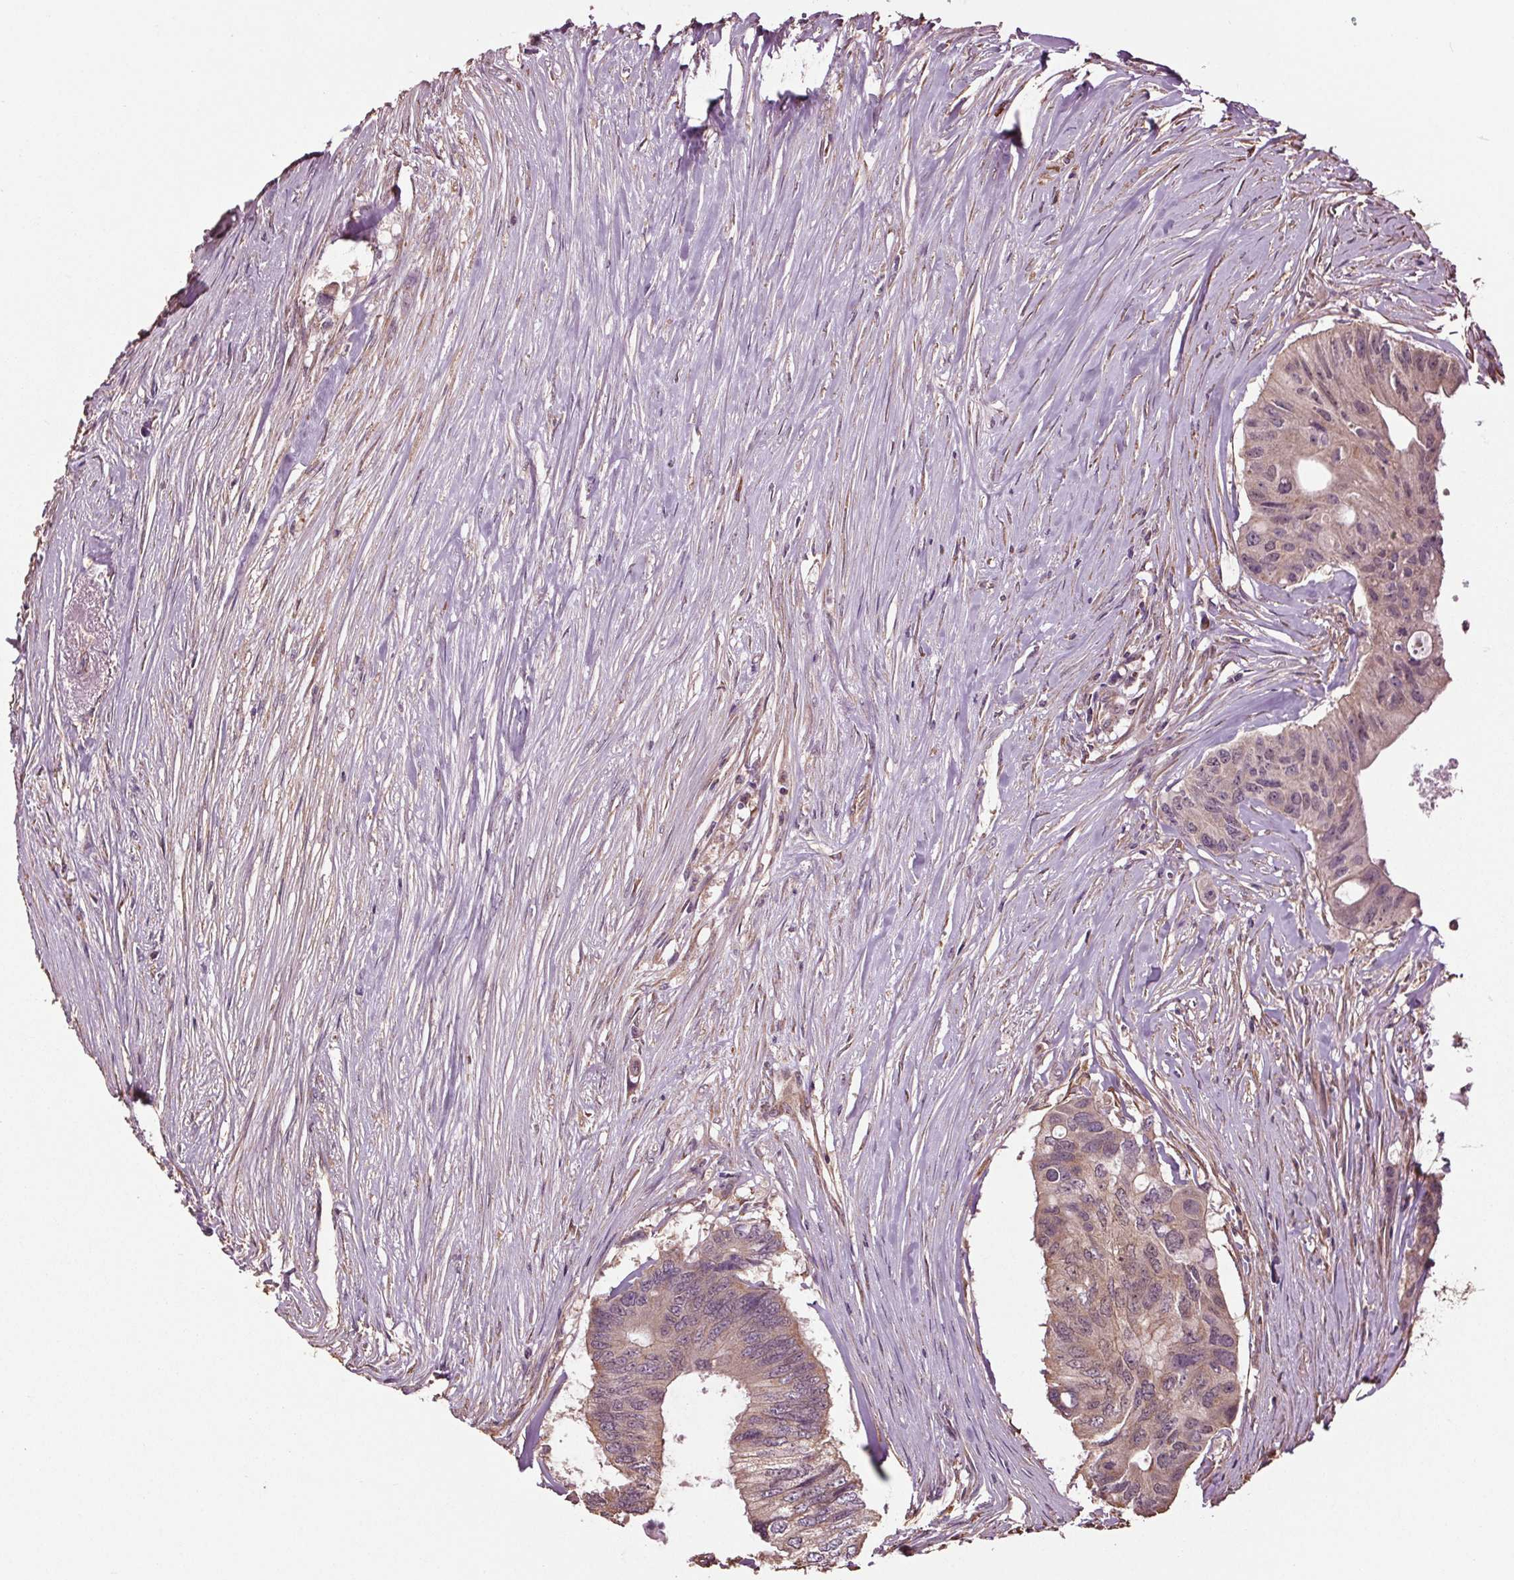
{"staining": {"intensity": "weak", "quantity": "25%-75%", "location": "cytoplasmic/membranous"}, "tissue": "colorectal cancer", "cell_type": "Tumor cells", "image_type": "cancer", "snomed": [{"axis": "morphology", "description": "Adenocarcinoma, NOS"}, {"axis": "topography", "description": "Colon"}], "caption": "The photomicrograph reveals a brown stain indicating the presence of a protein in the cytoplasmic/membranous of tumor cells in colorectal cancer (adenocarcinoma).", "gene": "RNPEP", "patient": {"sex": "male", "age": 71}}